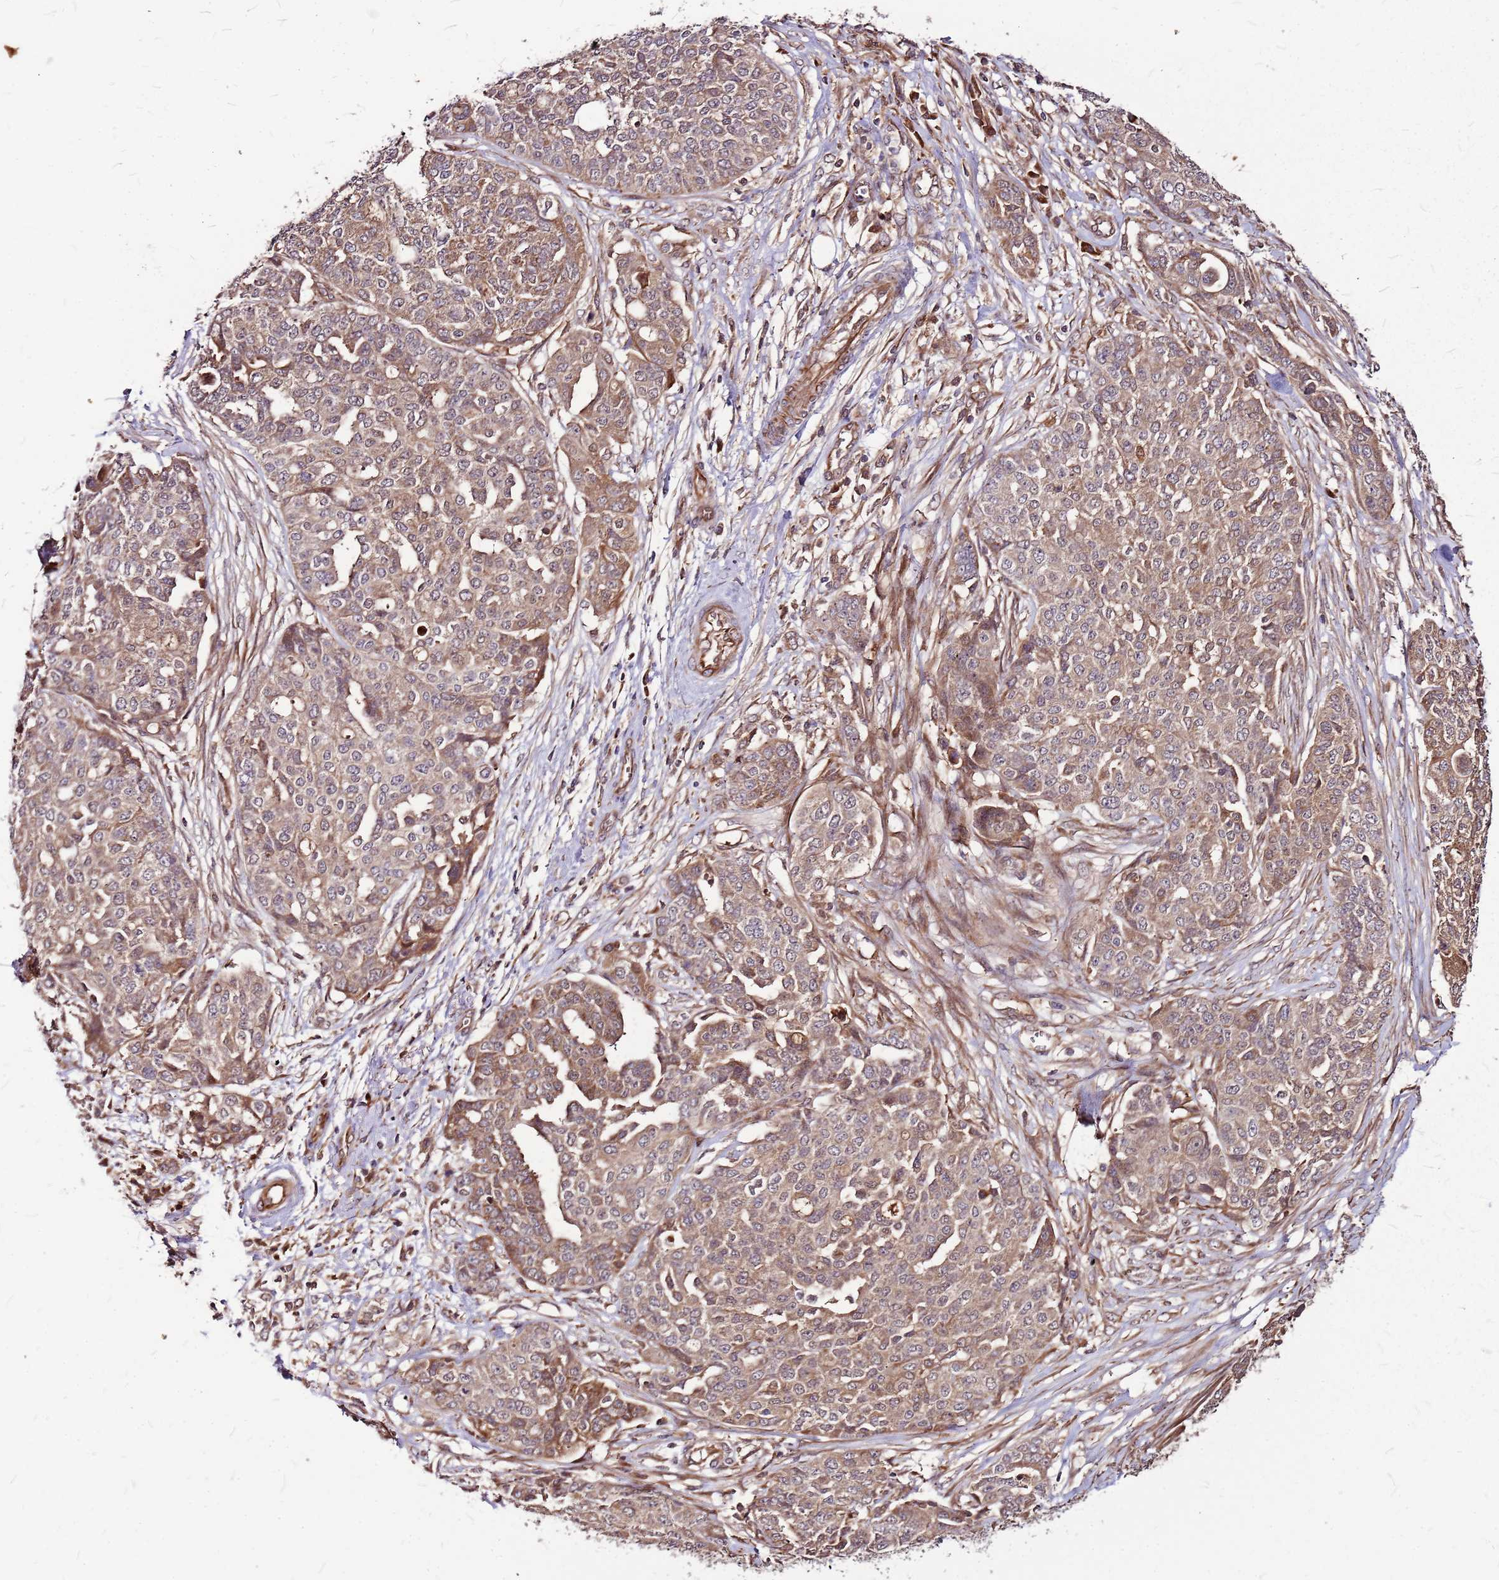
{"staining": {"intensity": "moderate", "quantity": ">75%", "location": "cytoplasmic/membranous"}, "tissue": "ovarian cancer", "cell_type": "Tumor cells", "image_type": "cancer", "snomed": [{"axis": "morphology", "description": "Cystadenocarcinoma, serous, NOS"}, {"axis": "topography", "description": "Soft tissue"}, {"axis": "topography", "description": "Ovary"}], "caption": "Immunohistochemistry micrograph of neoplastic tissue: ovarian serous cystadenocarcinoma stained using immunohistochemistry shows medium levels of moderate protein expression localized specifically in the cytoplasmic/membranous of tumor cells, appearing as a cytoplasmic/membranous brown color.", "gene": "LYPLAL1", "patient": {"sex": "female", "age": 57}}